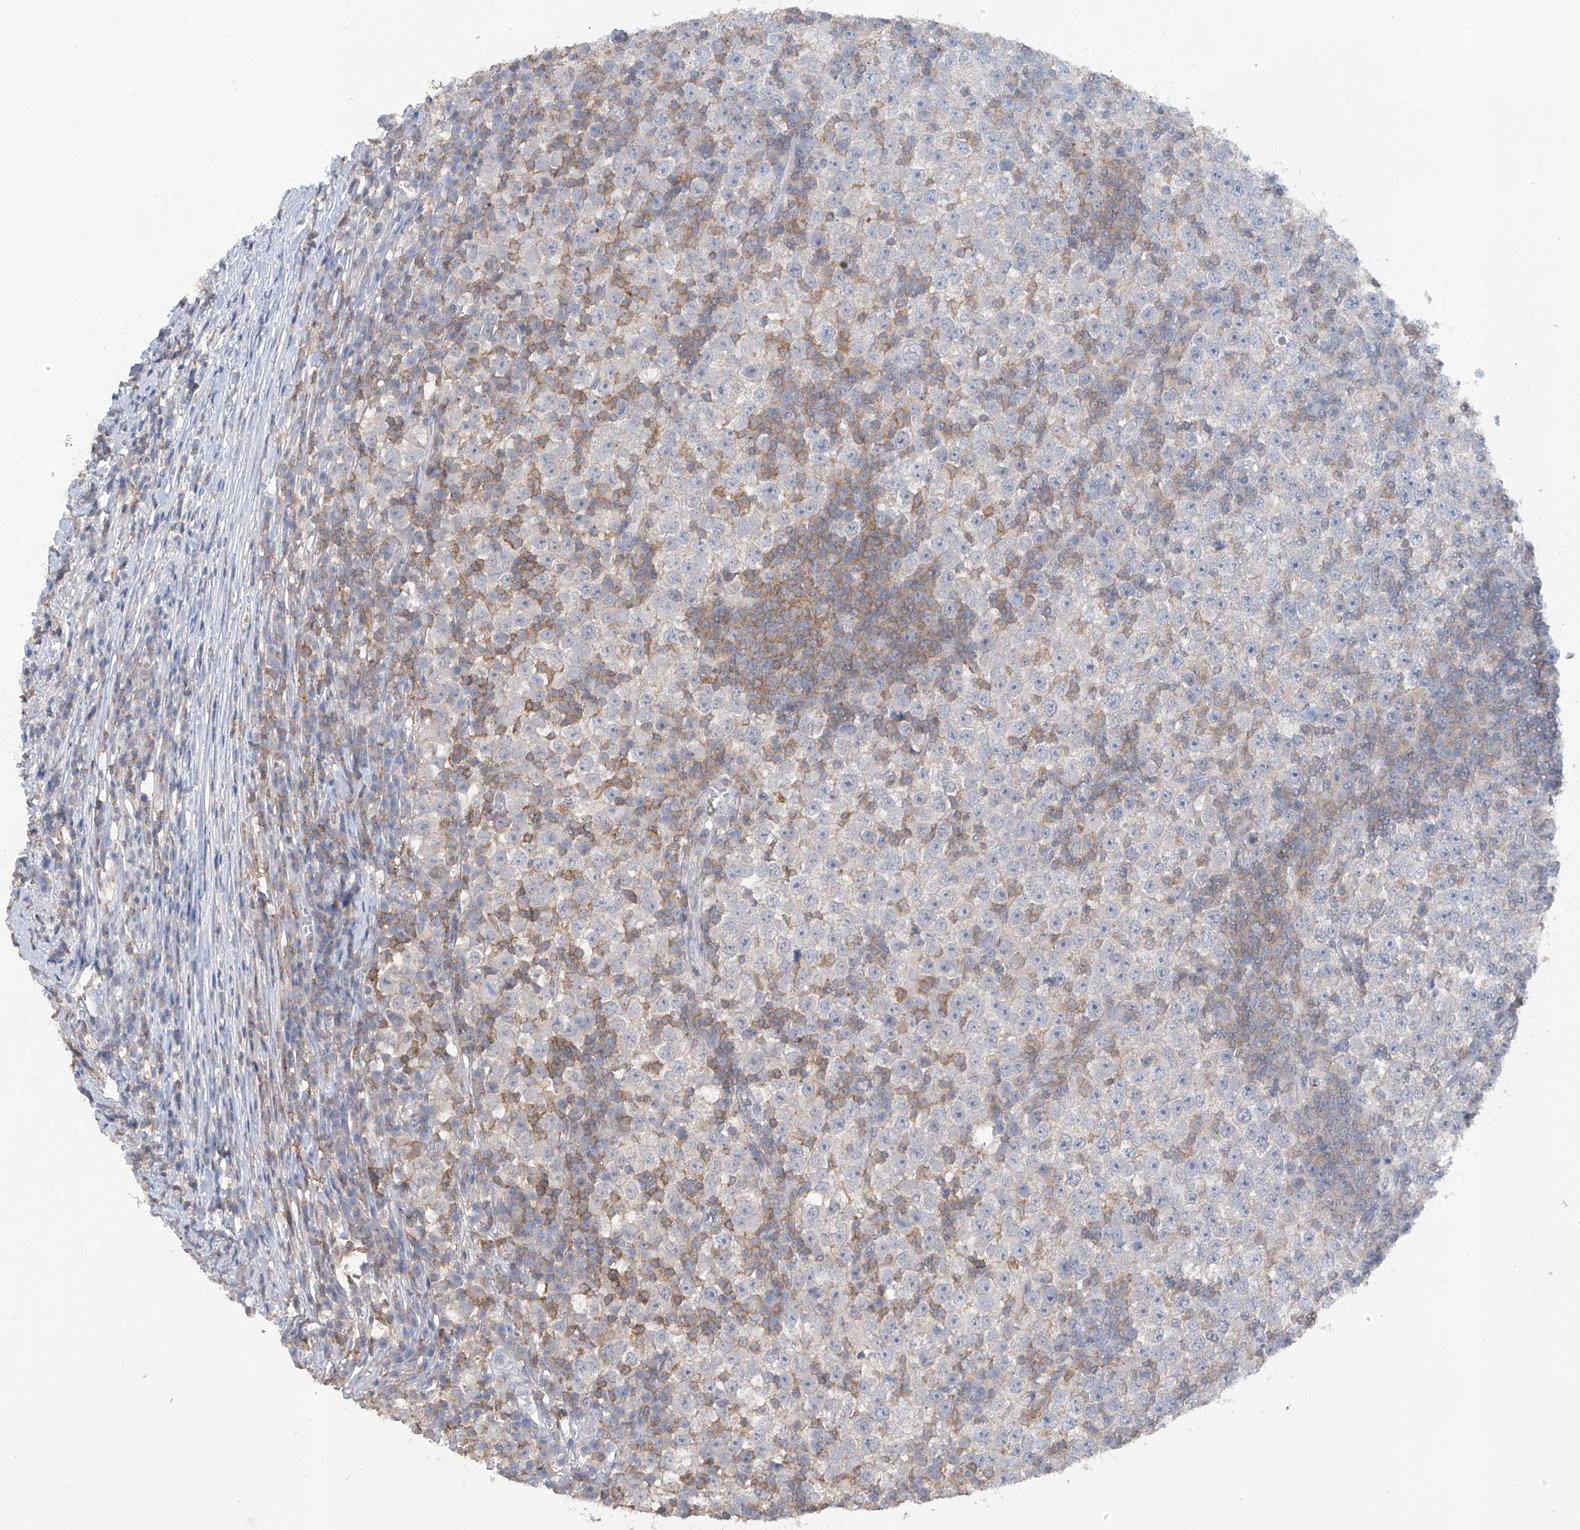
{"staining": {"intensity": "negative", "quantity": "none", "location": "none"}, "tissue": "testis cancer", "cell_type": "Tumor cells", "image_type": "cancer", "snomed": [{"axis": "morphology", "description": "Seminoma, NOS"}, {"axis": "topography", "description": "Testis"}], "caption": "Human seminoma (testis) stained for a protein using IHC exhibits no positivity in tumor cells.", "gene": "HAS3", "patient": {"sex": "male", "age": 65}}